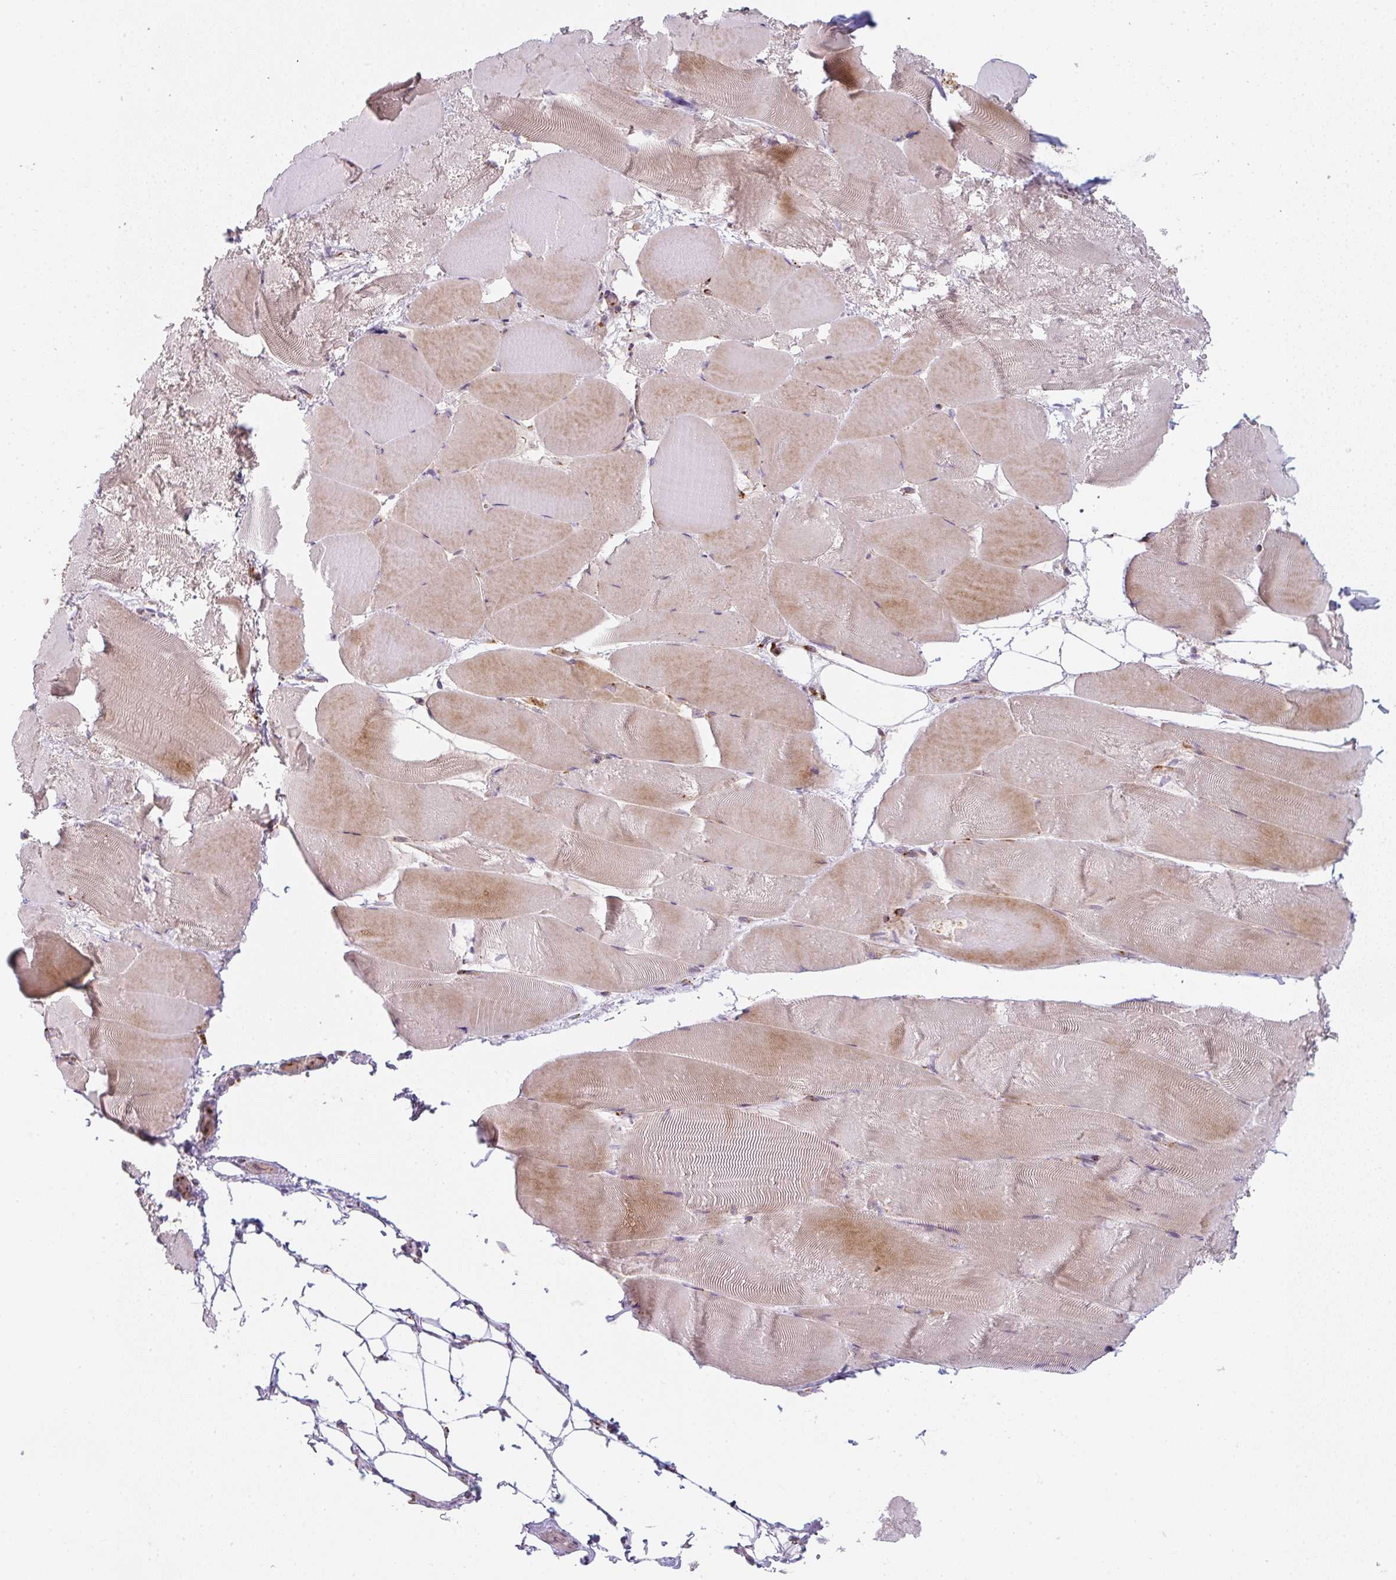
{"staining": {"intensity": "moderate", "quantity": "<25%", "location": "cytoplasmic/membranous"}, "tissue": "skeletal muscle", "cell_type": "Myocytes", "image_type": "normal", "snomed": [{"axis": "morphology", "description": "Normal tissue, NOS"}, {"axis": "topography", "description": "Skeletal muscle"}], "caption": "Human skeletal muscle stained with a brown dye exhibits moderate cytoplasmic/membranous positive staining in about <25% of myocytes.", "gene": "GVQW3", "patient": {"sex": "female", "age": 64}}